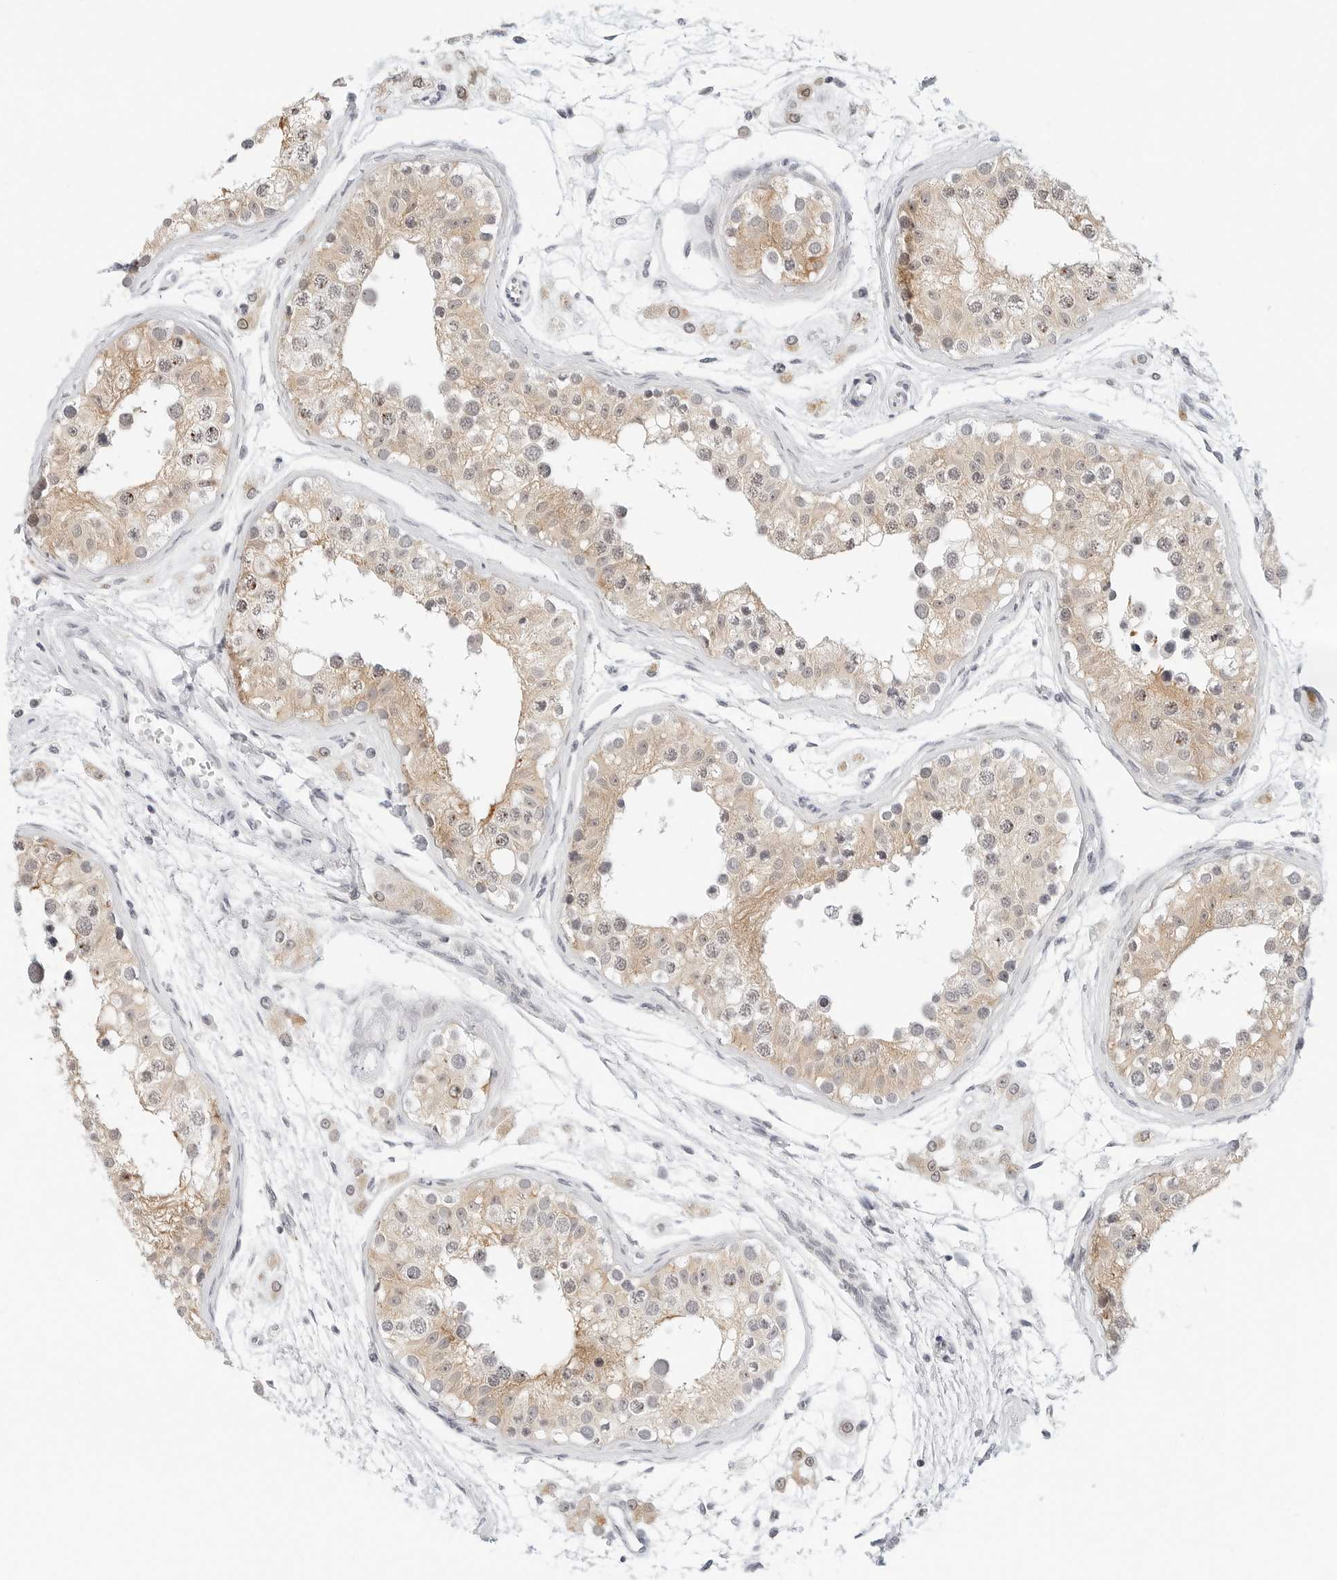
{"staining": {"intensity": "weak", "quantity": "25%-75%", "location": "cytoplasmic/membranous"}, "tissue": "testis", "cell_type": "Cells in seminiferous ducts", "image_type": "normal", "snomed": [{"axis": "morphology", "description": "Normal tissue, NOS"}, {"axis": "morphology", "description": "Adenocarcinoma, metastatic, NOS"}, {"axis": "topography", "description": "Testis"}], "caption": "Testis stained with immunohistochemistry shows weak cytoplasmic/membranous expression in about 25%-75% of cells in seminiferous ducts. The protein is shown in brown color, while the nuclei are stained blue.", "gene": "PARP10", "patient": {"sex": "male", "age": 26}}